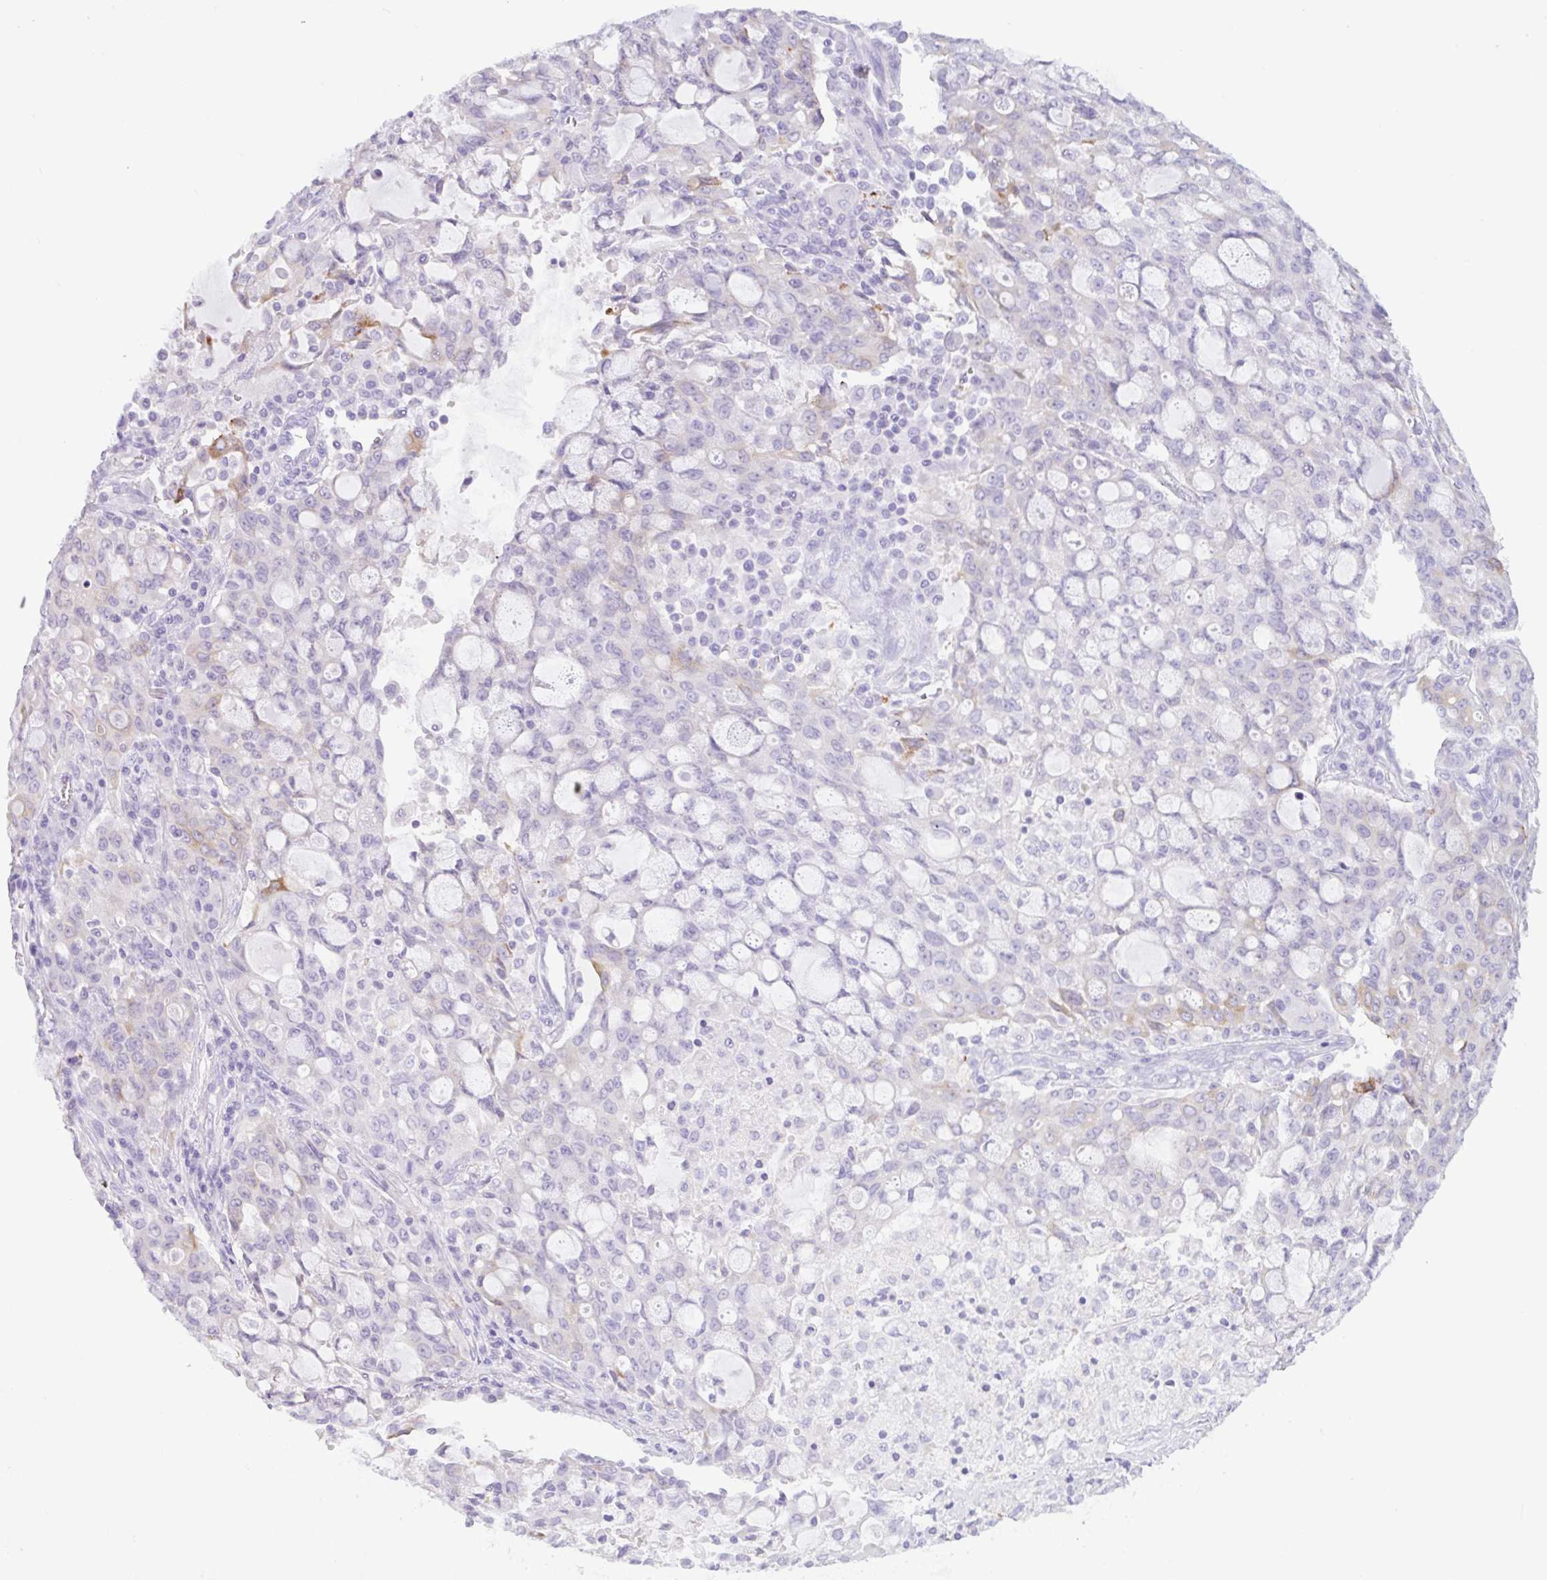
{"staining": {"intensity": "moderate", "quantity": "<25%", "location": "cytoplasmic/membranous"}, "tissue": "lung cancer", "cell_type": "Tumor cells", "image_type": "cancer", "snomed": [{"axis": "morphology", "description": "Adenocarcinoma, NOS"}, {"axis": "topography", "description": "Lung"}], "caption": "High-magnification brightfield microscopy of adenocarcinoma (lung) stained with DAB (brown) and counterstained with hematoxylin (blue). tumor cells exhibit moderate cytoplasmic/membranous expression is appreciated in approximately<25% of cells. (DAB (3,3'-diaminobenzidine) IHC with brightfield microscopy, high magnification).", "gene": "CTSE", "patient": {"sex": "female", "age": 44}}